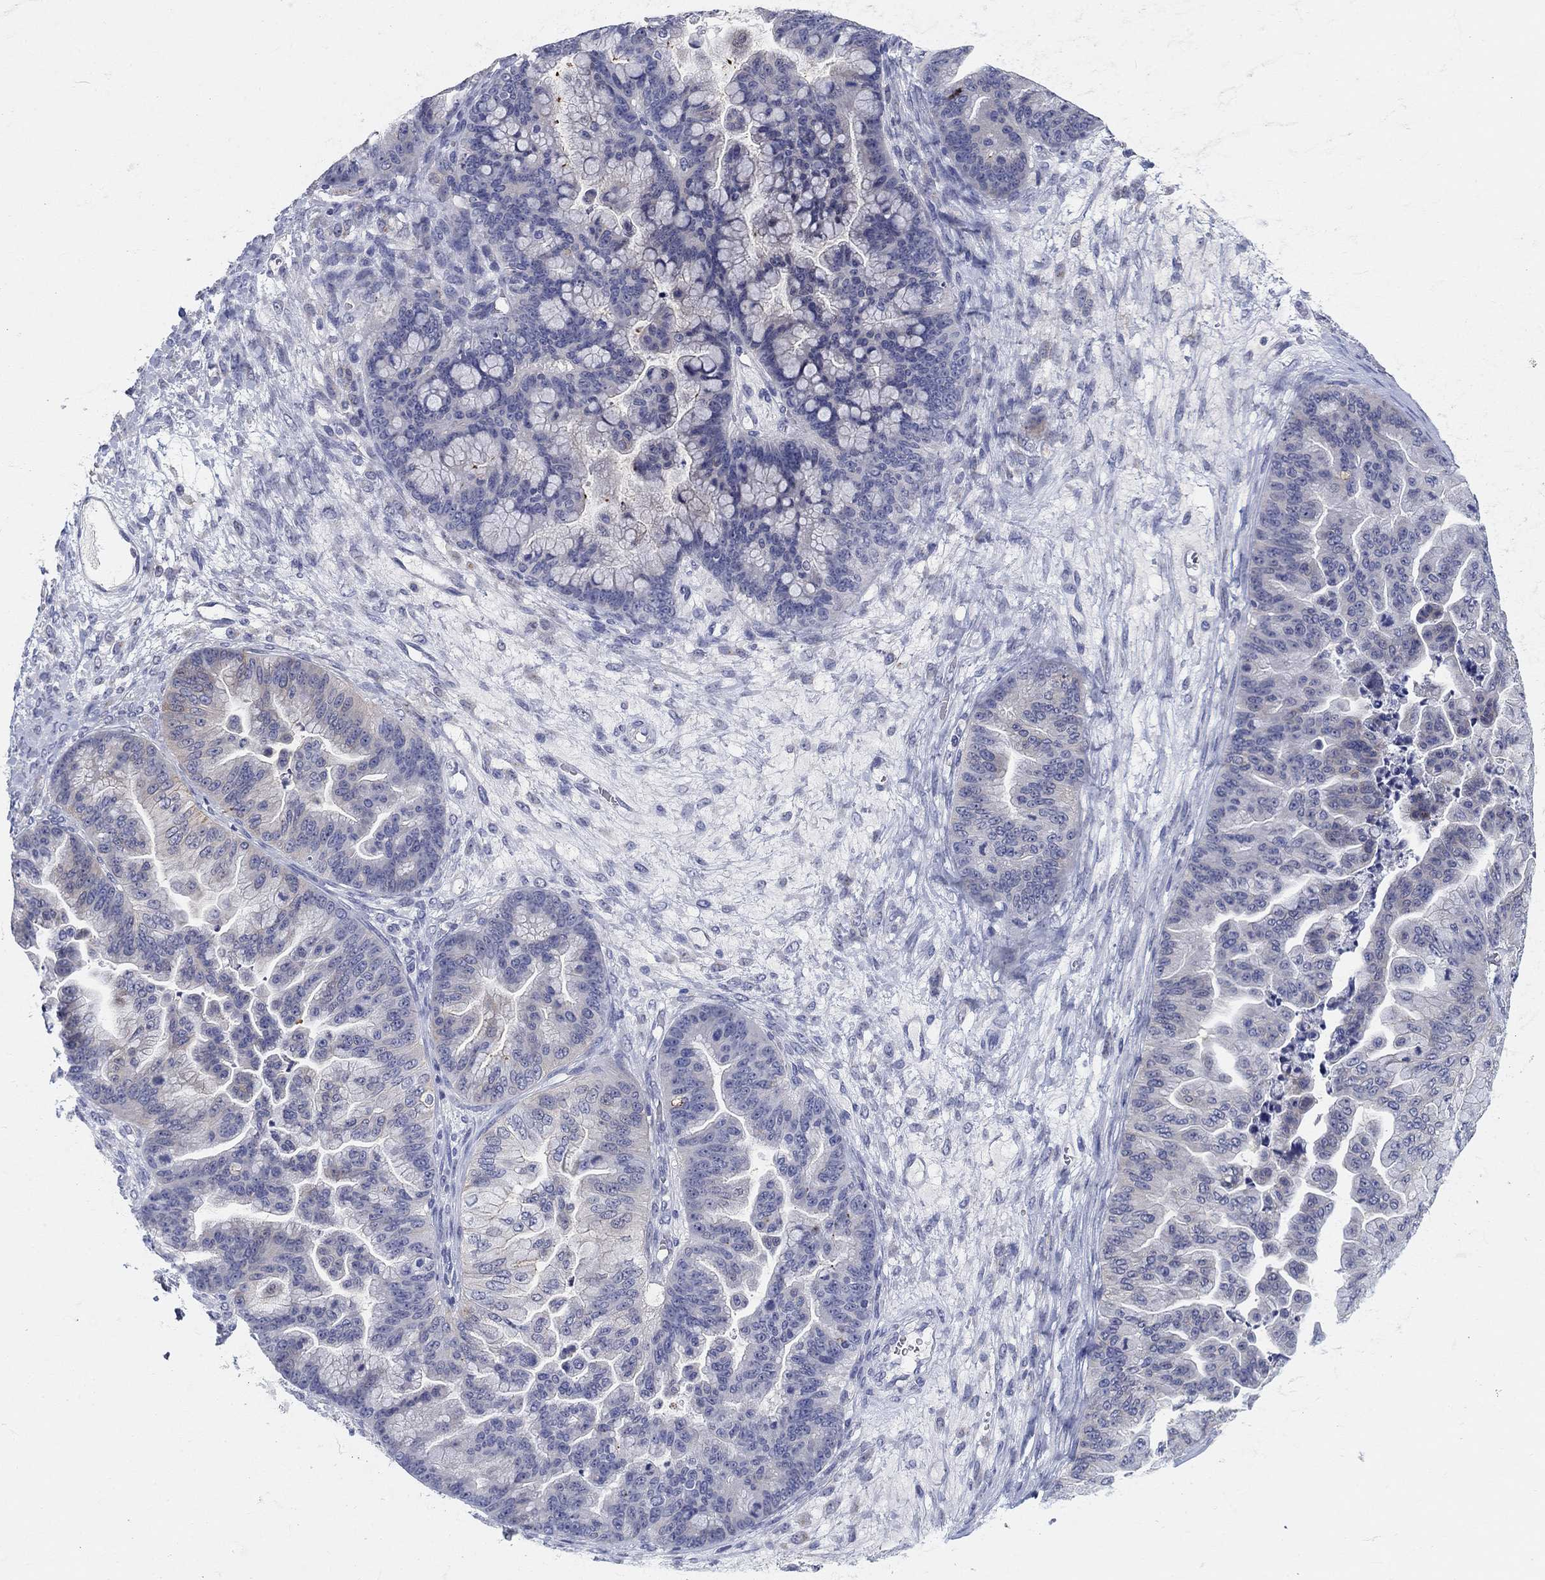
{"staining": {"intensity": "negative", "quantity": "none", "location": "none"}, "tissue": "ovarian cancer", "cell_type": "Tumor cells", "image_type": "cancer", "snomed": [{"axis": "morphology", "description": "Cystadenocarcinoma, mucinous, NOS"}, {"axis": "topography", "description": "Ovary"}], "caption": "Protein analysis of ovarian cancer exhibits no significant expression in tumor cells.", "gene": "CLUL1", "patient": {"sex": "female", "age": 67}}